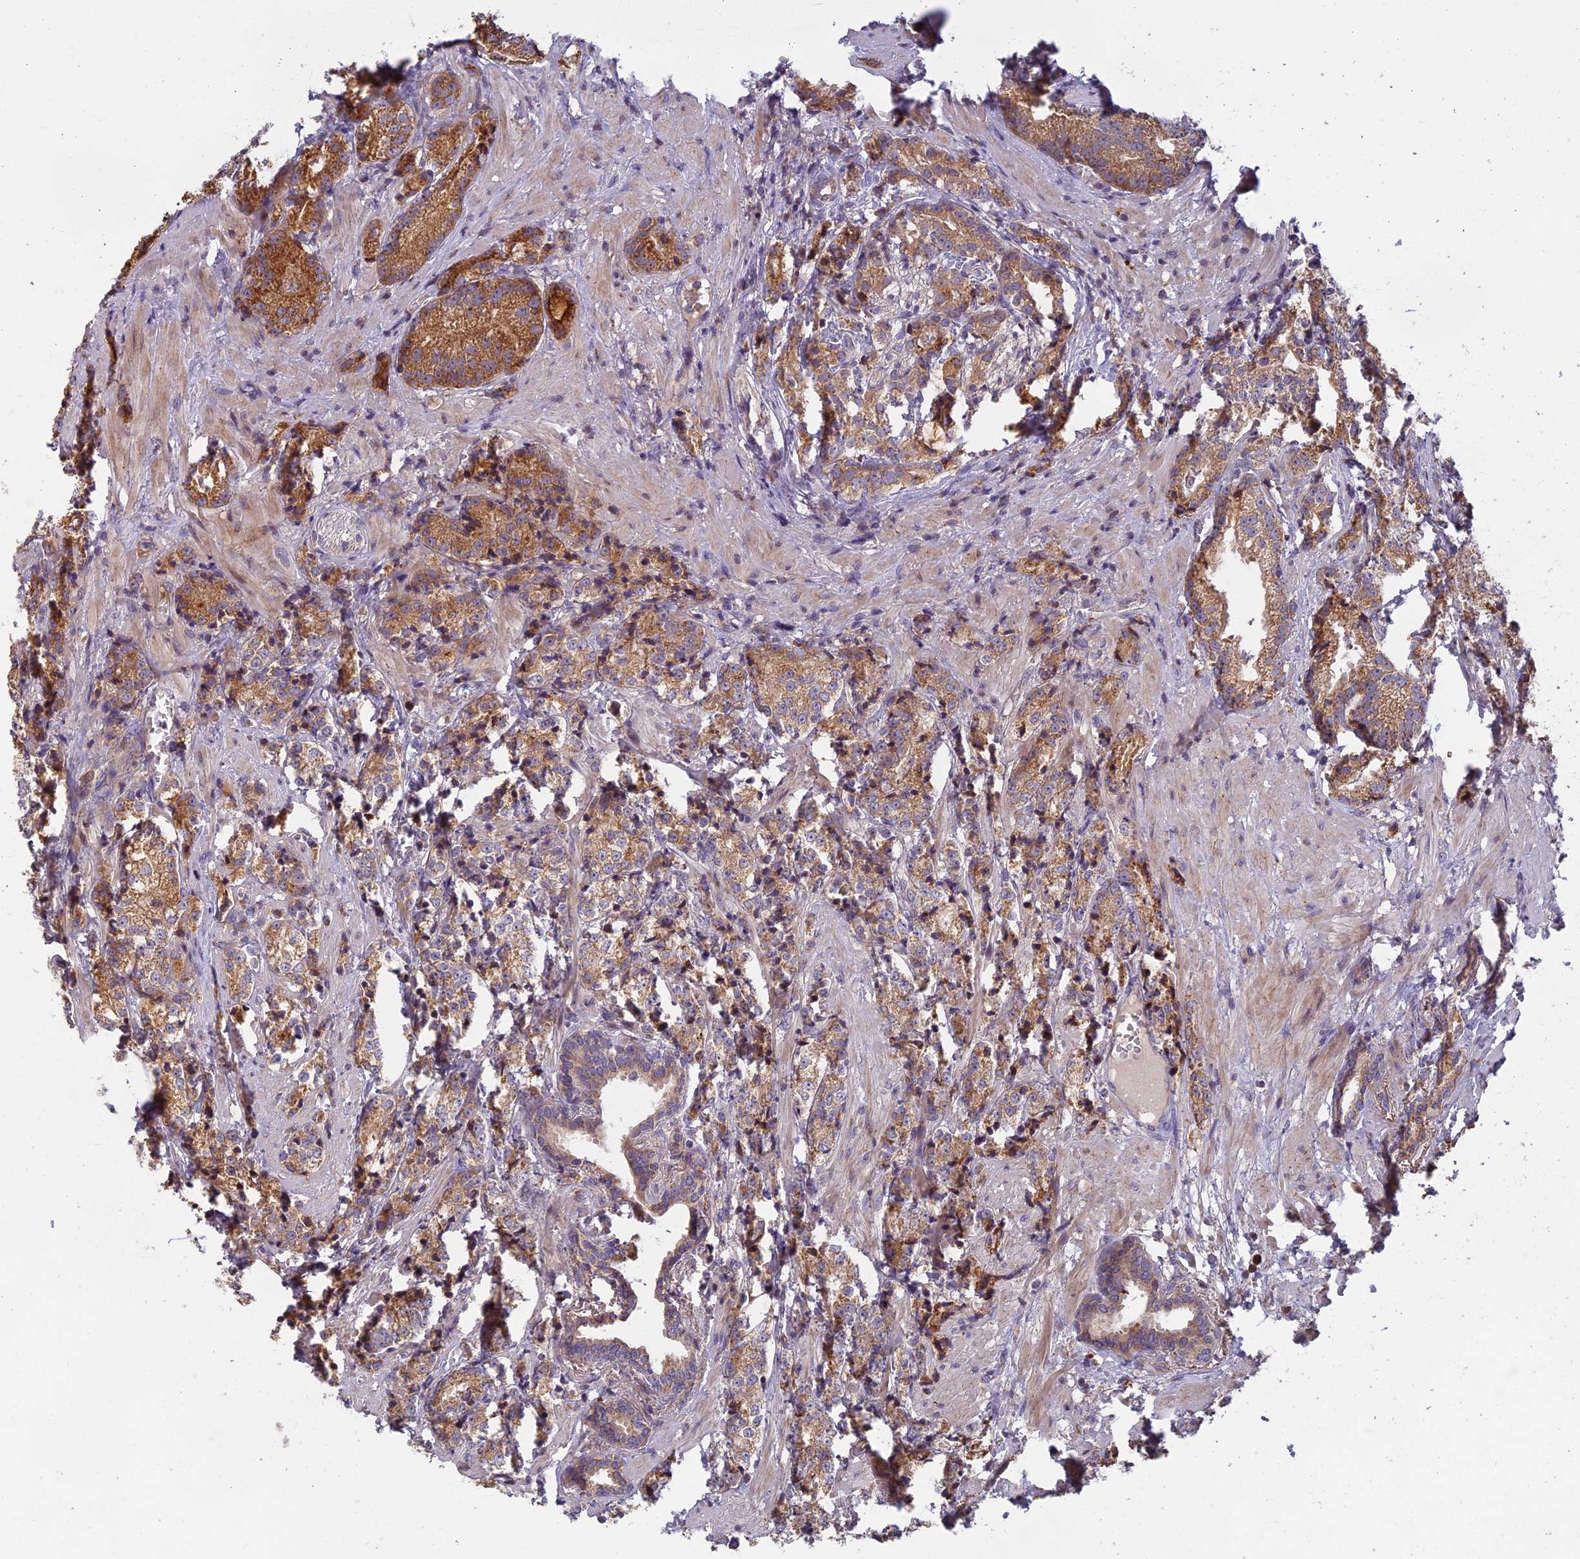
{"staining": {"intensity": "moderate", "quantity": ">75%", "location": "cytoplasmic/membranous"}, "tissue": "prostate cancer", "cell_type": "Tumor cells", "image_type": "cancer", "snomed": [{"axis": "morphology", "description": "Adenocarcinoma, High grade"}, {"axis": "topography", "description": "Prostate"}], "caption": "Protein expression by IHC reveals moderate cytoplasmic/membranous positivity in approximately >75% of tumor cells in prostate cancer (adenocarcinoma (high-grade)).", "gene": "EDAR", "patient": {"sex": "male", "age": 69}}